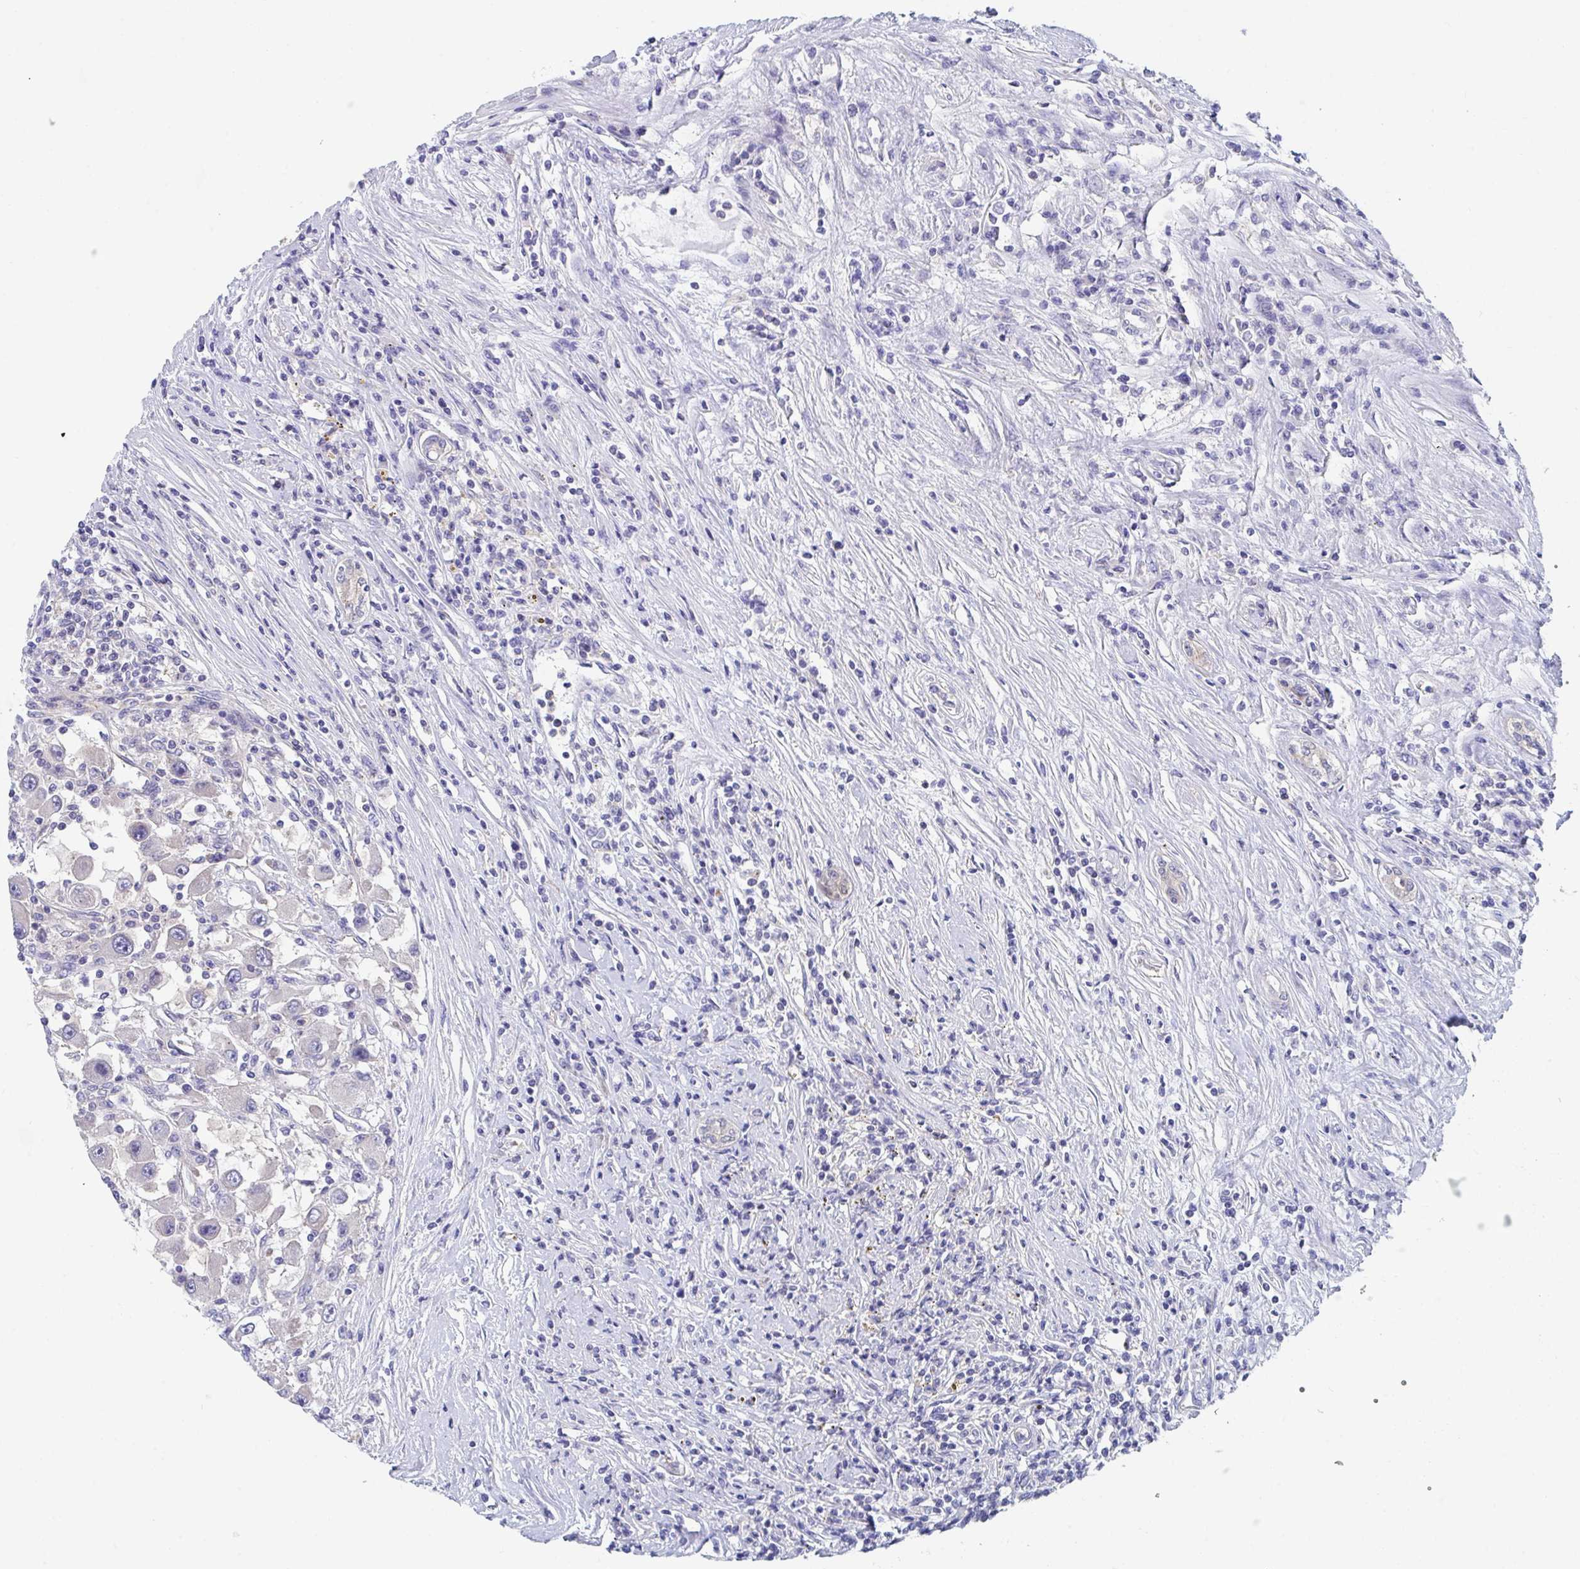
{"staining": {"intensity": "negative", "quantity": "none", "location": "none"}, "tissue": "renal cancer", "cell_type": "Tumor cells", "image_type": "cancer", "snomed": [{"axis": "morphology", "description": "Adenocarcinoma, NOS"}, {"axis": "topography", "description": "Kidney"}], "caption": "Tumor cells are negative for brown protein staining in adenocarcinoma (renal).", "gene": "P2RX3", "patient": {"sex": "female", "age": 67}}